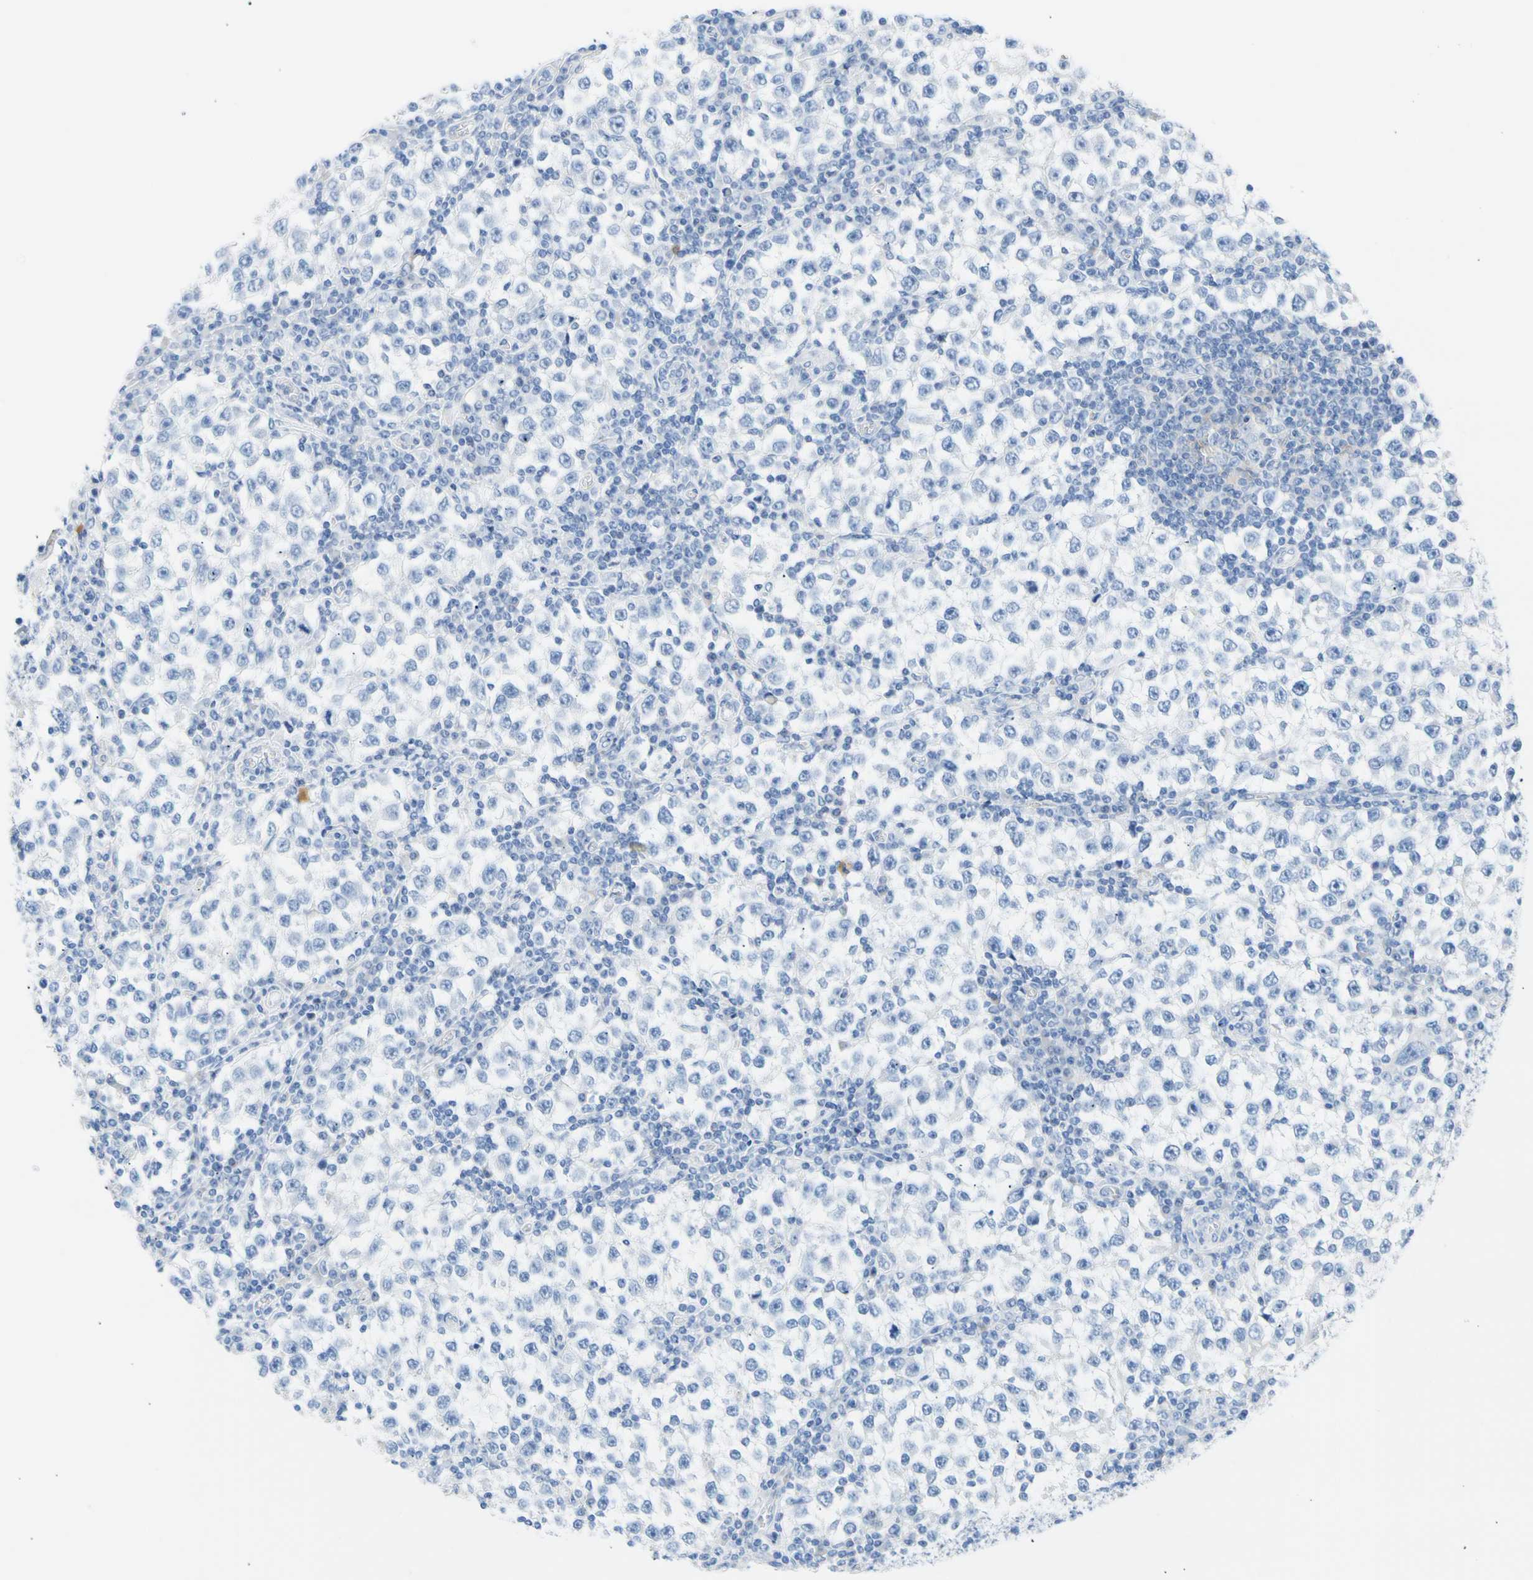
{"staining": {"intensity": "negative", "quantity": "none", "location": "none"}, "tissue": "testis cancer", "cell_type": "Tumor cells", "image_type": "cancer", "snomed": [{"axis": "morphology", "description": "Seminoma, NOS"}, {"axis": "topography", "description": "Testis"}], "caption": "There is no significant expression in tumor cells of seminoma (testis). The staining is performed using DAB brown chromogen with nuclei counter-stained in using hematoxylin.", "gene": "CEL", "patient": {"sex": "male", "age": 65}}